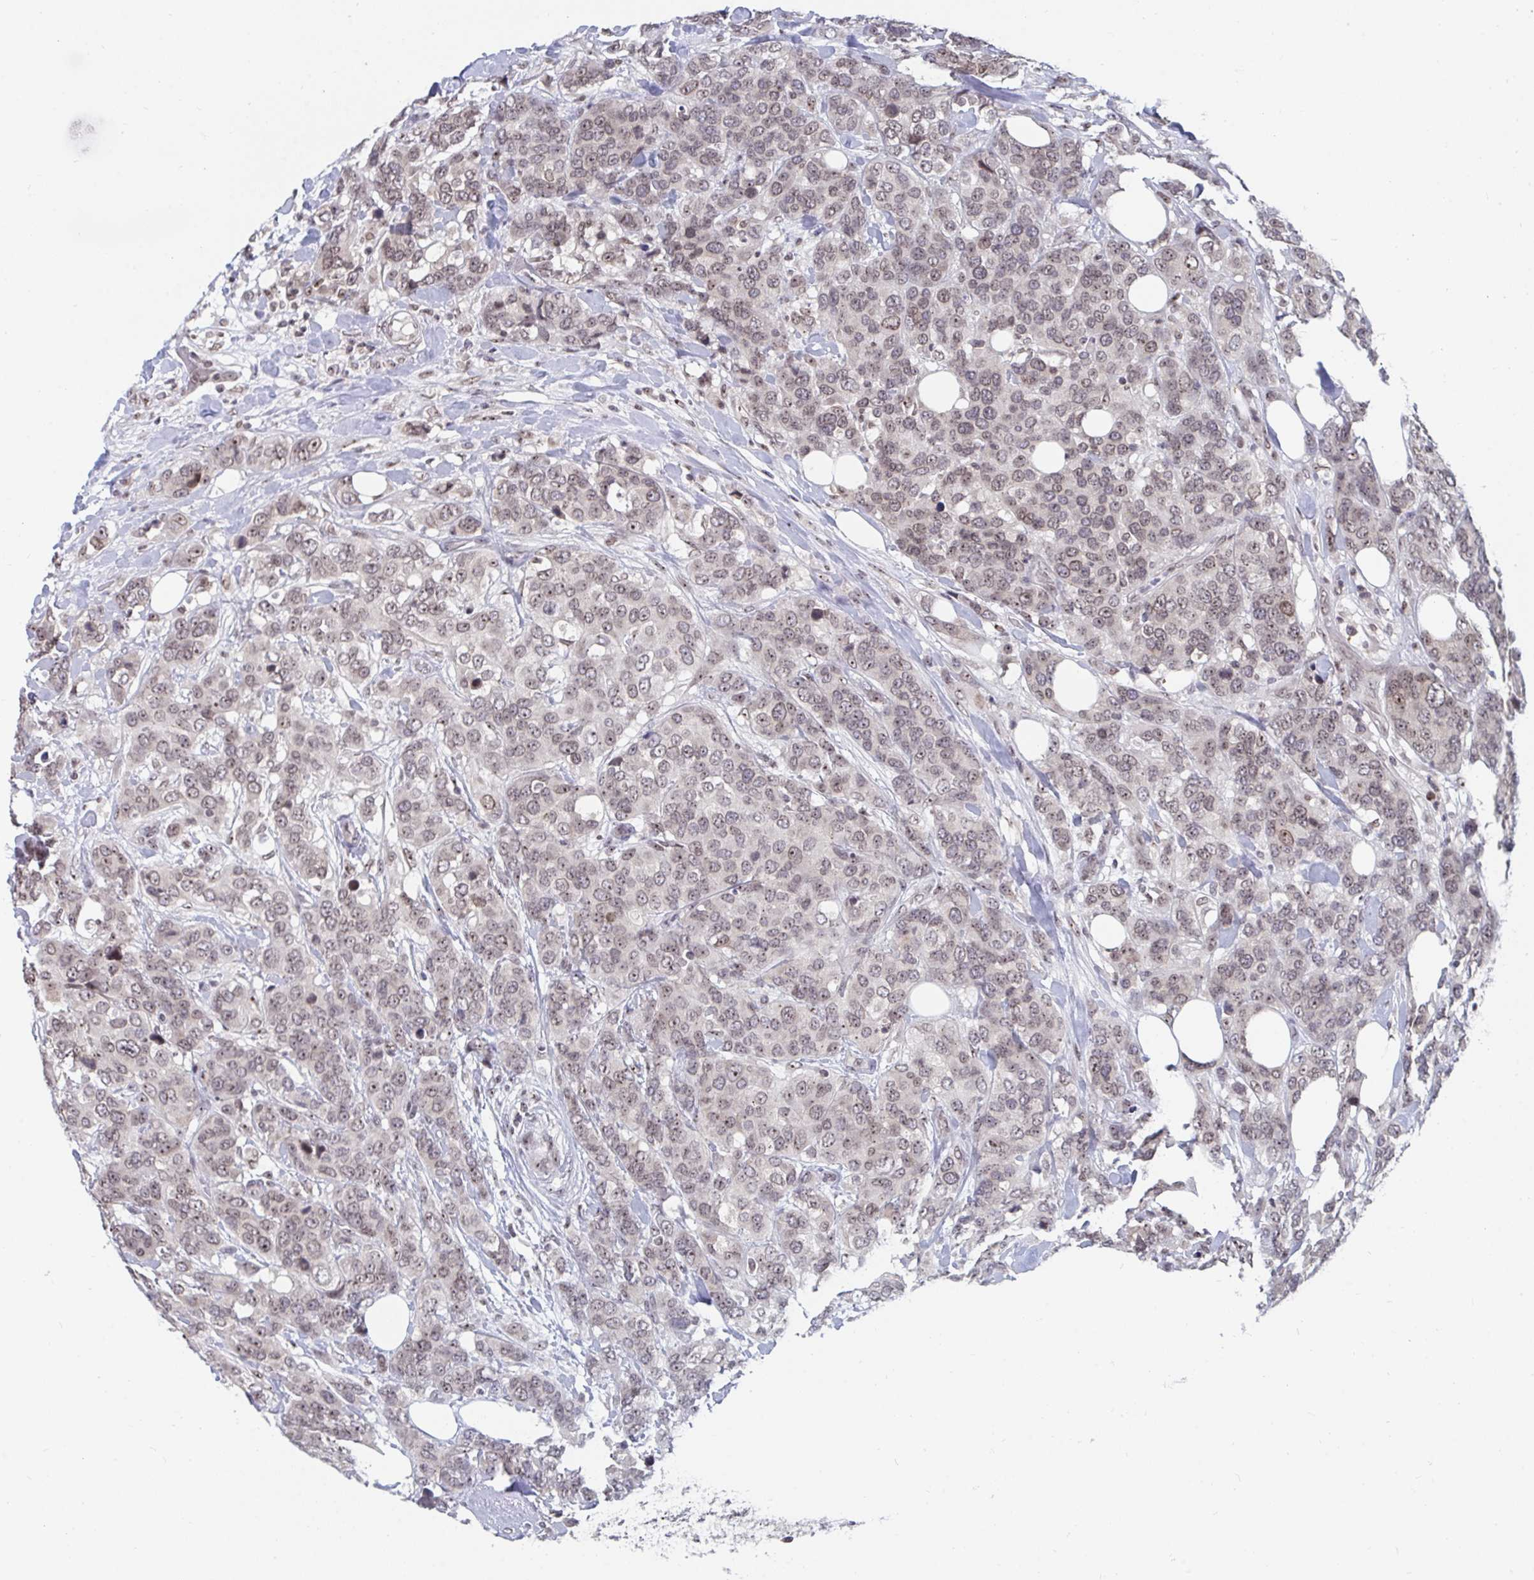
{"staining": {"intensity": "weak", "quantity": "25%-75%", "location": "nuclear"}, "tissue": "breast cancer", "cell_type": "Tumor cells", "image_type": "cancer", "snomed": [{"axis": "morphology", "description": "Lobular carcinoma"}, {"axis": "topography", "description": "Breast"}], "caption": "A low amount of weak nuclear positivity is appreciated in about 25%-75% of tumor cells in lobular carcinoma (breast) tissue. Using DAB (3,3'-diaminobenzidine) (brown) and hematoxylin (blue) stains, captured at high magnification using brightfield microscopy.", "gene": "TRIP12", "patient": {"sex": "female", "age": 59}}